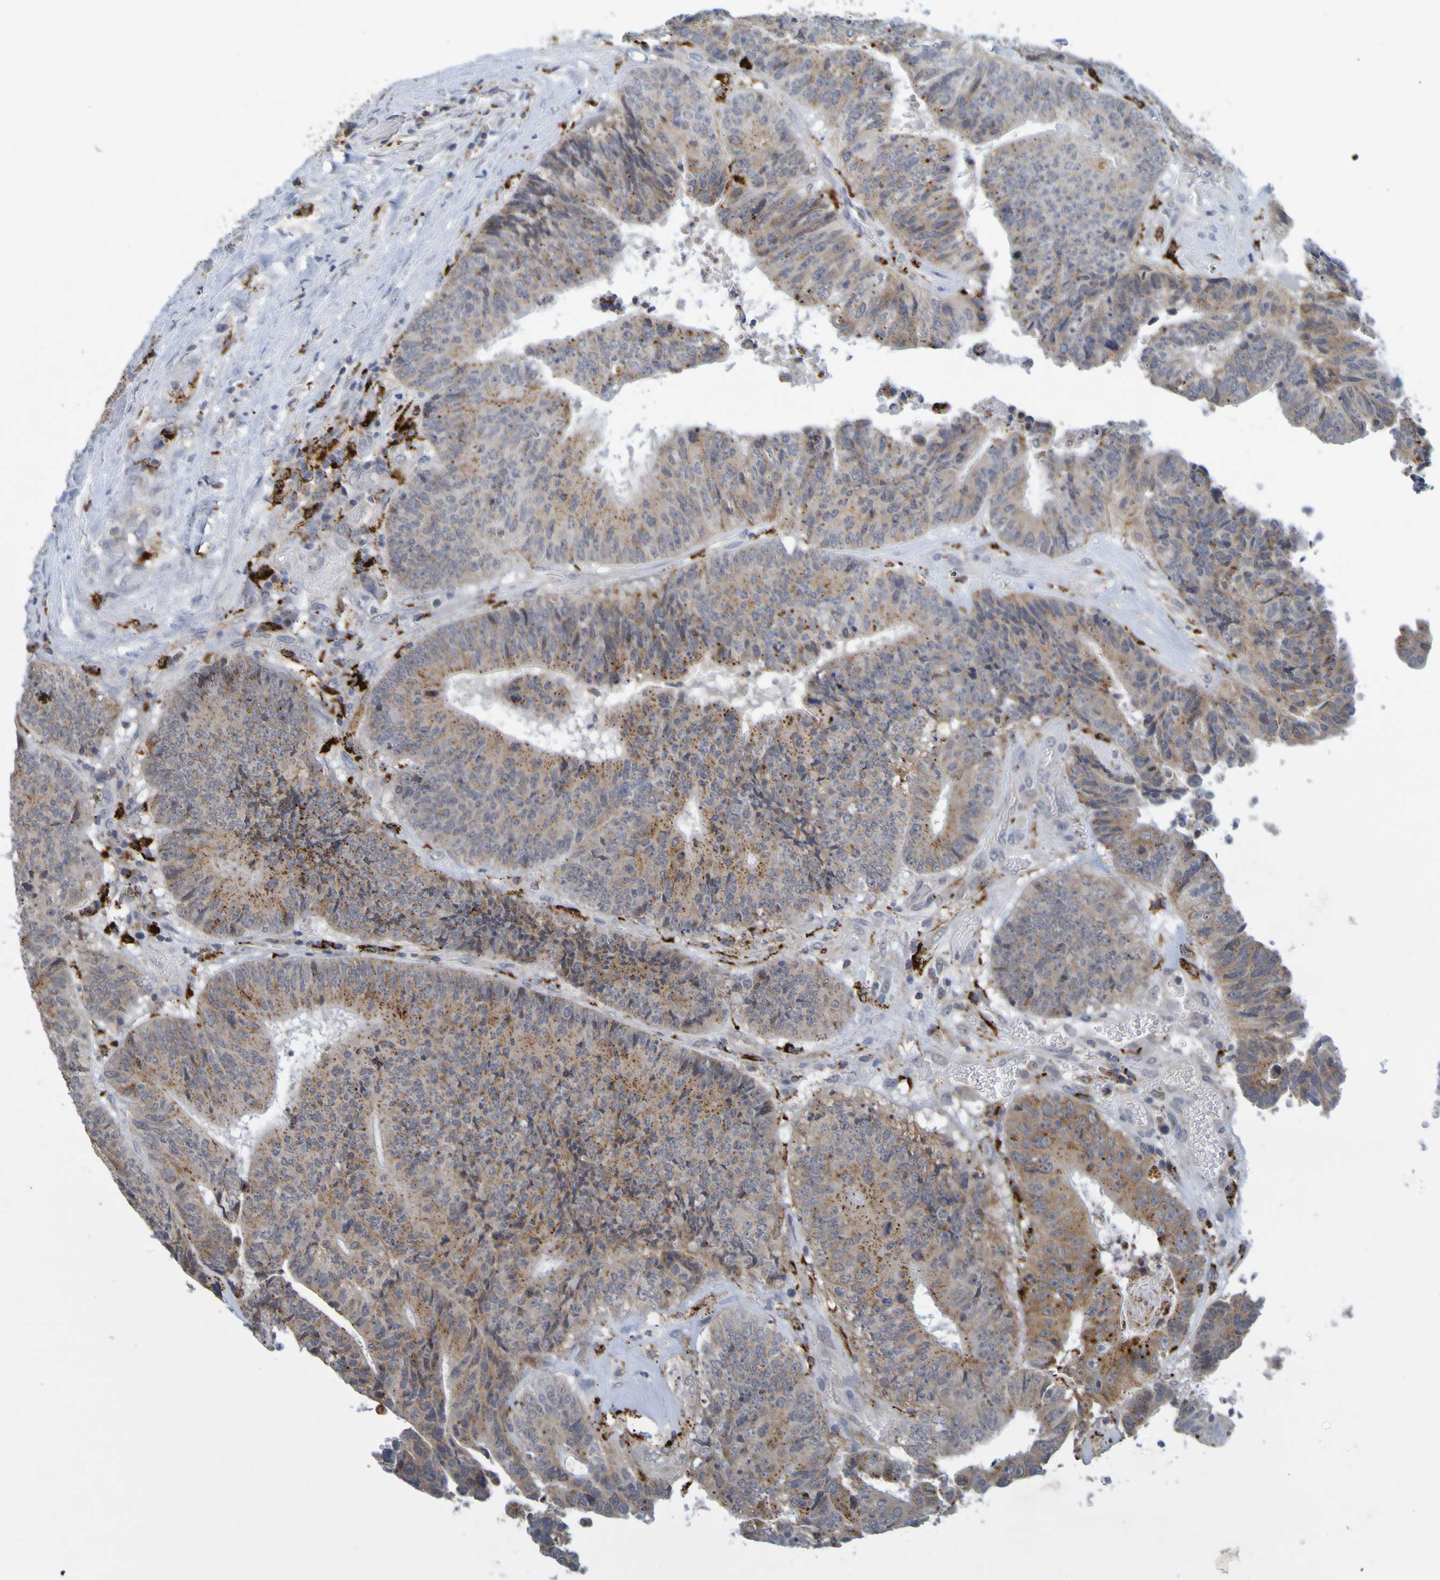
{"staining": {"intensity": "moderate", "quantity": ">75%", "location": "cytoplasmic/membranous"}, "tissue": "colorectal cancer", "cell_type": "Tumor cells", "image_type": "cancer", "snomed": [{"axis": "morphology", "description": "Adenocarcinoma, NOS"}, {"axis": "topography", "description": "Rectum"}], "caption": "A brown stain labels moderate cytoplasmic/membranous expression of a protein in human colorectal cancer tumor cells.", "gene": "TPH1", "patient": {"sex": "male", "age": 72}}